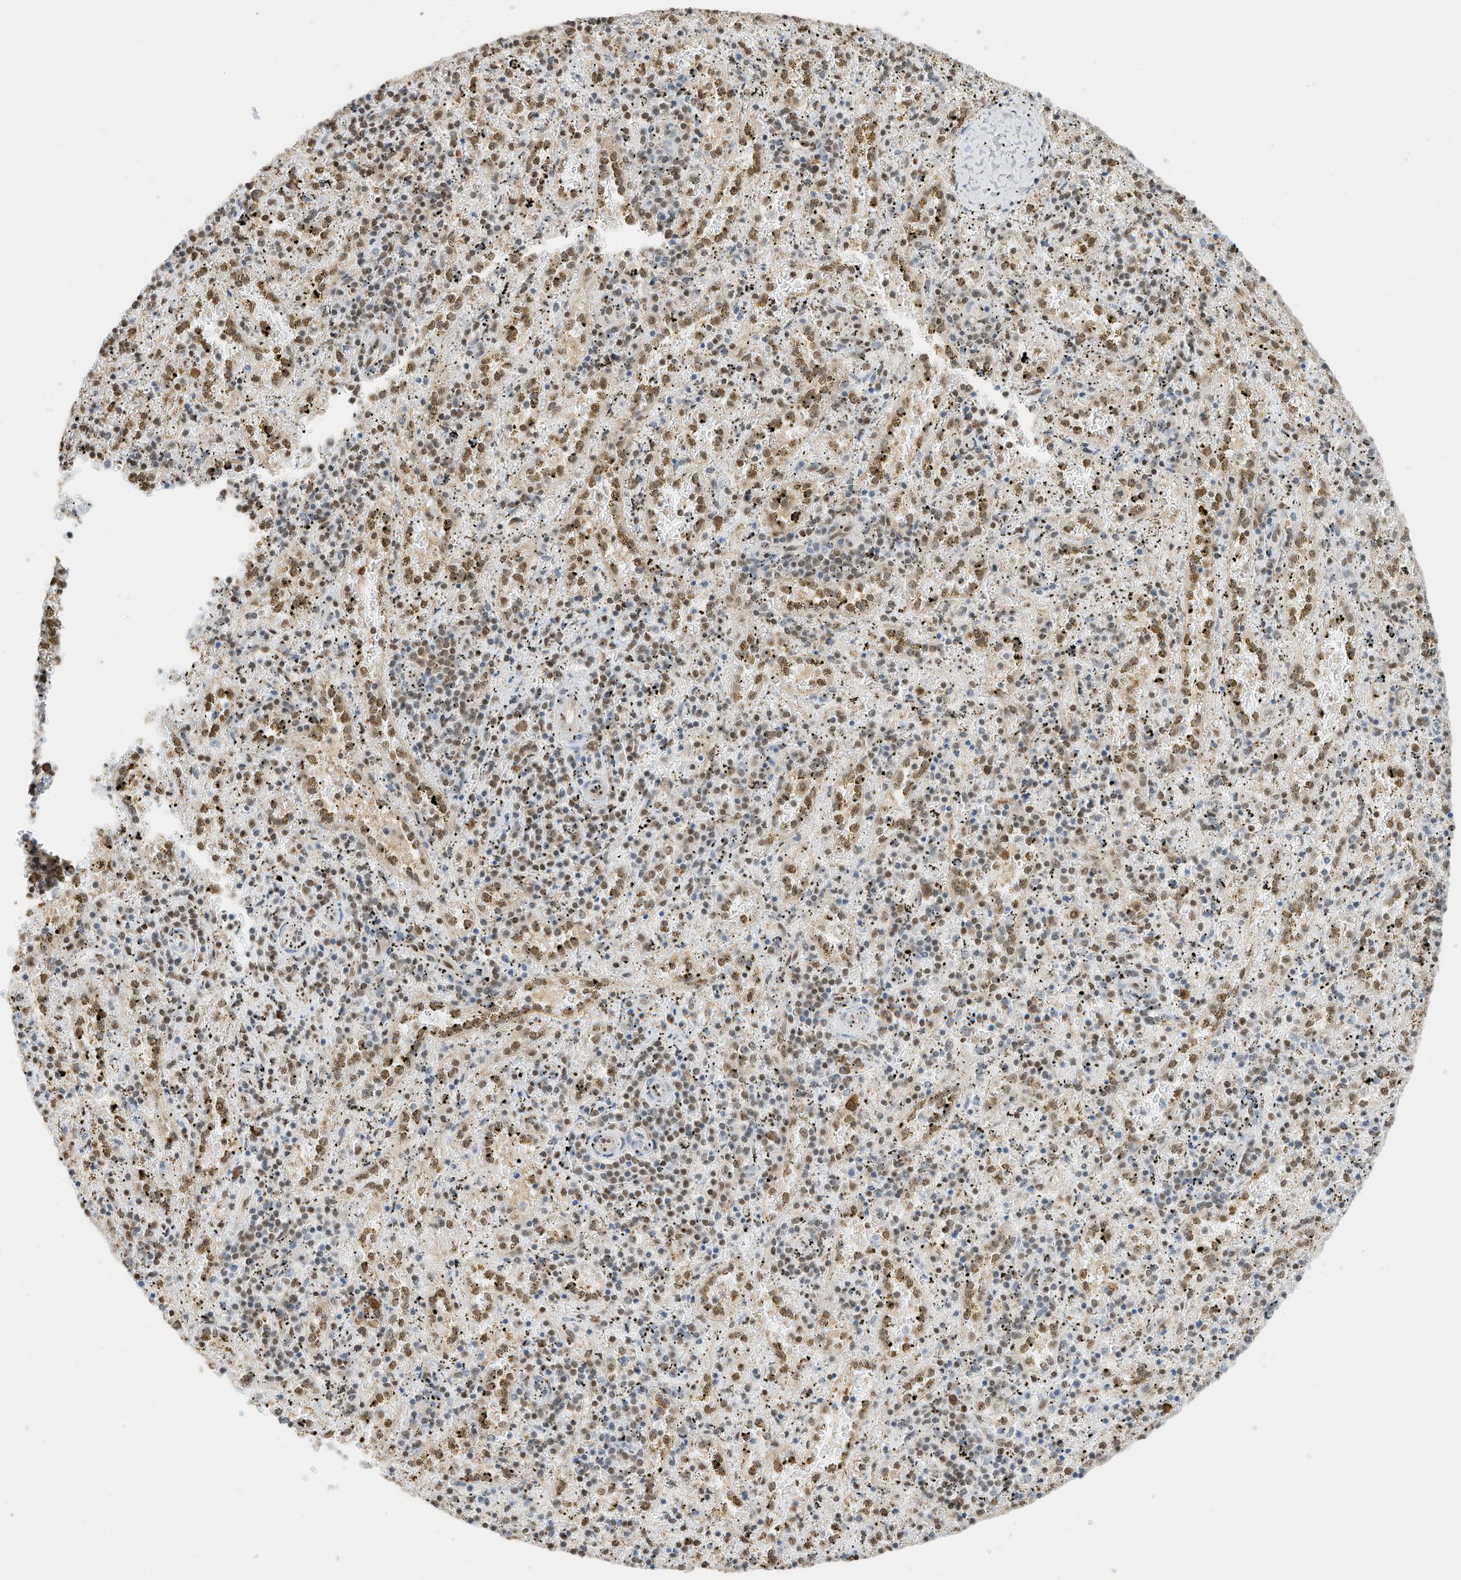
{"staining": {"intensity": "strong", "quantity": "<25%", "location": "cytoplasmic/membranous,nuclear"}, "tissue": "spleen", "cell_type": "Cells in red pulp", "image_type": "normal", "snomed": [{"axis": "morphology", "description": "Normal tissue, NOS"}, {"axis": "topography", "description": "Spleen"}], "caption": "Protein staining demonstrates strong cytoplasmic/membranous,nuclear staining in approximately <25% of cells in red pulp in benign spleen. The staining is performed using DAB (3,3'-diaminobenzidine) brown chromogen to label protein expression. The nuclei are counter-stained blue using hematoxylin.", "gene": "ZNF195", "patient": {"sex": "male", "age": 11}}